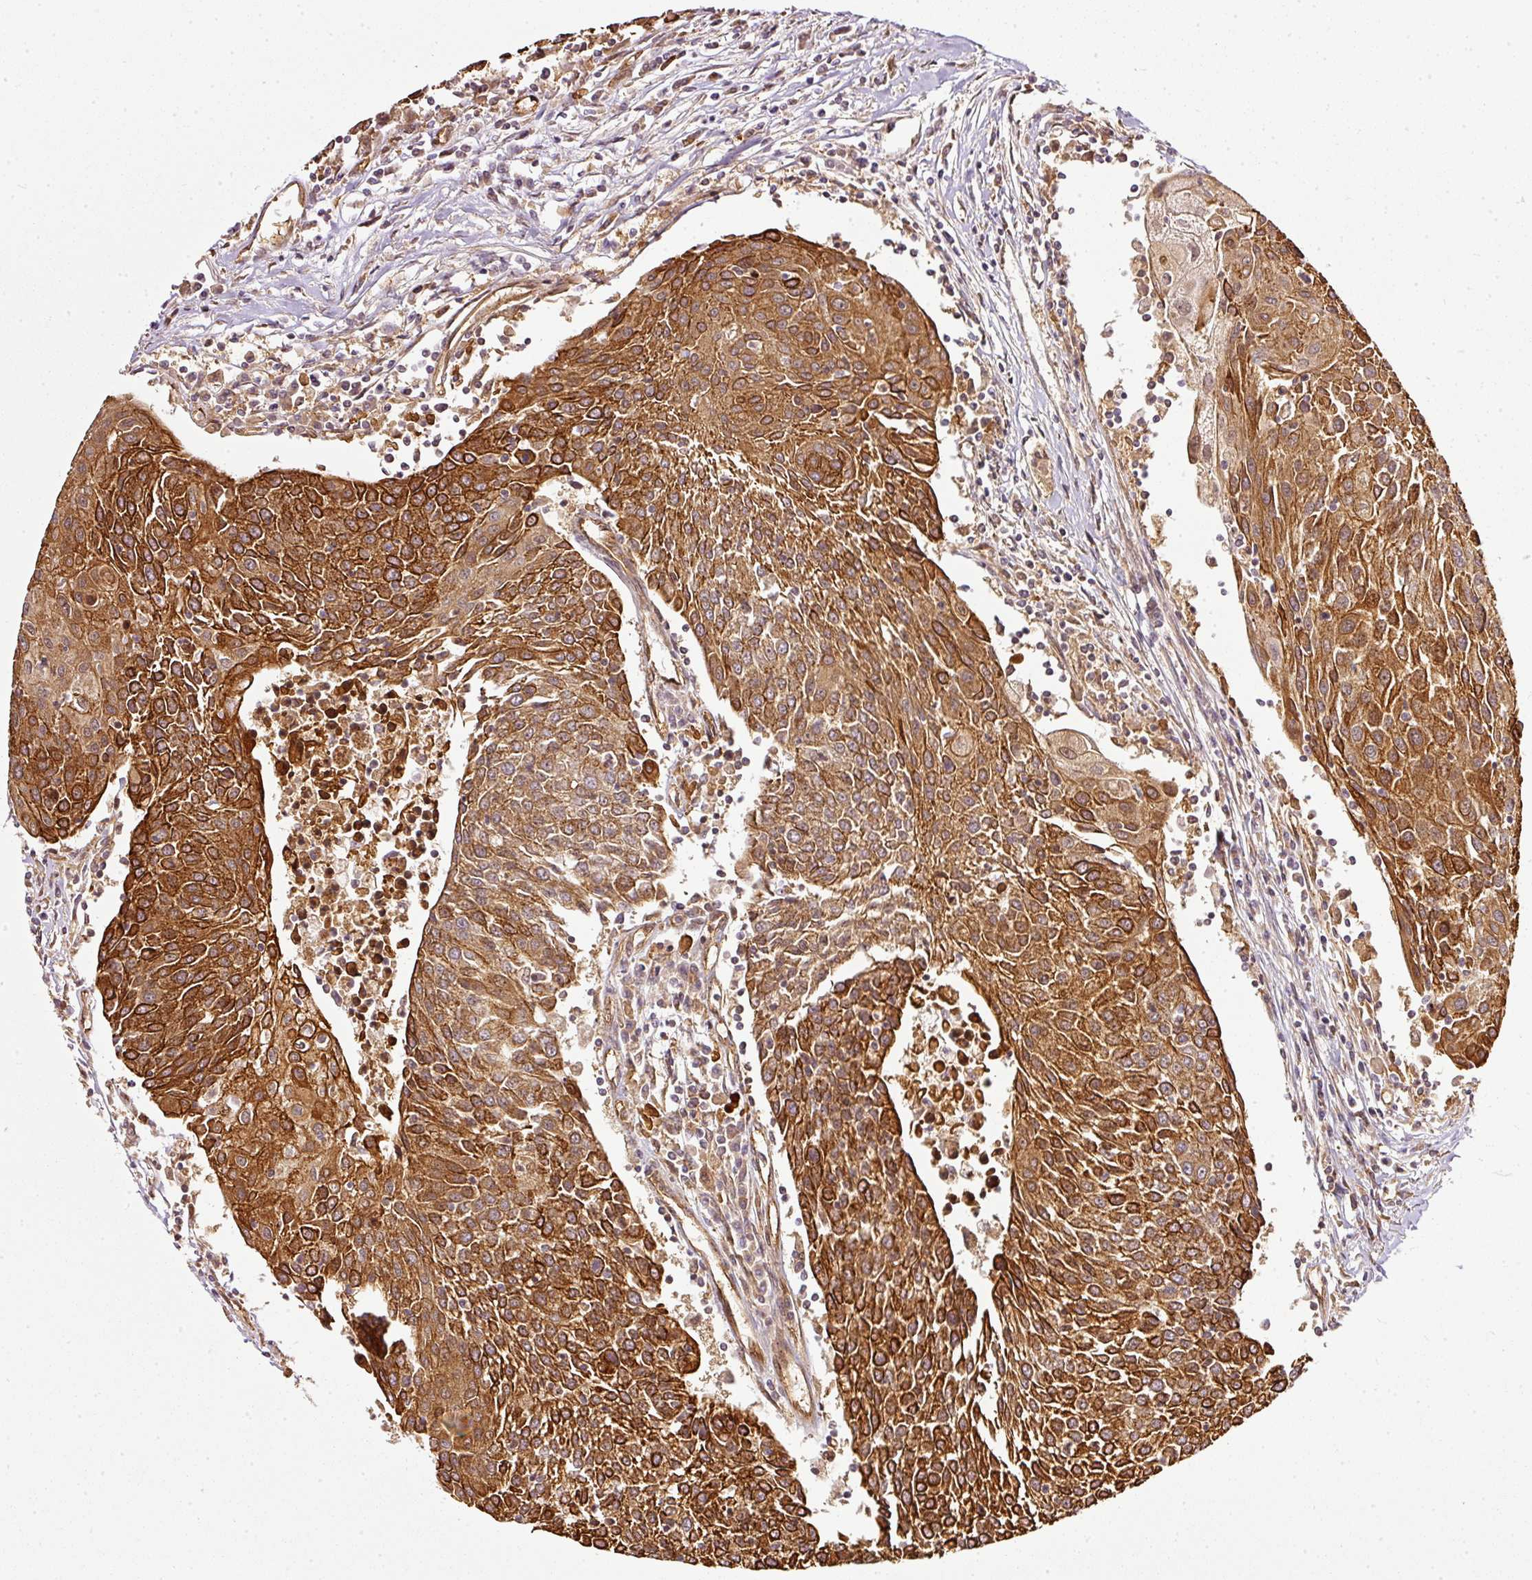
{"staining": {"intensity": "strong", "quantity": ">75%", "location": "cytoplasmic/membranous"}, "tissue": "urothelial cancer", "cell_type": "Tumor cells", "image_type": "cancer", "snomed": [{"axis": "morphology", "description": "Urothelial carcinoma, High grade"}, {"axis": "topography", "description": "Urinary bladder"}], "caption": "The image reveals immunohistochemical staining of urothelial cancer. There is strong cytoplasmic/membranous expression is present in about >75% of tumor cells.", "gene": "MIF4GD", "patient": {"sex": "female", "age": 85}}